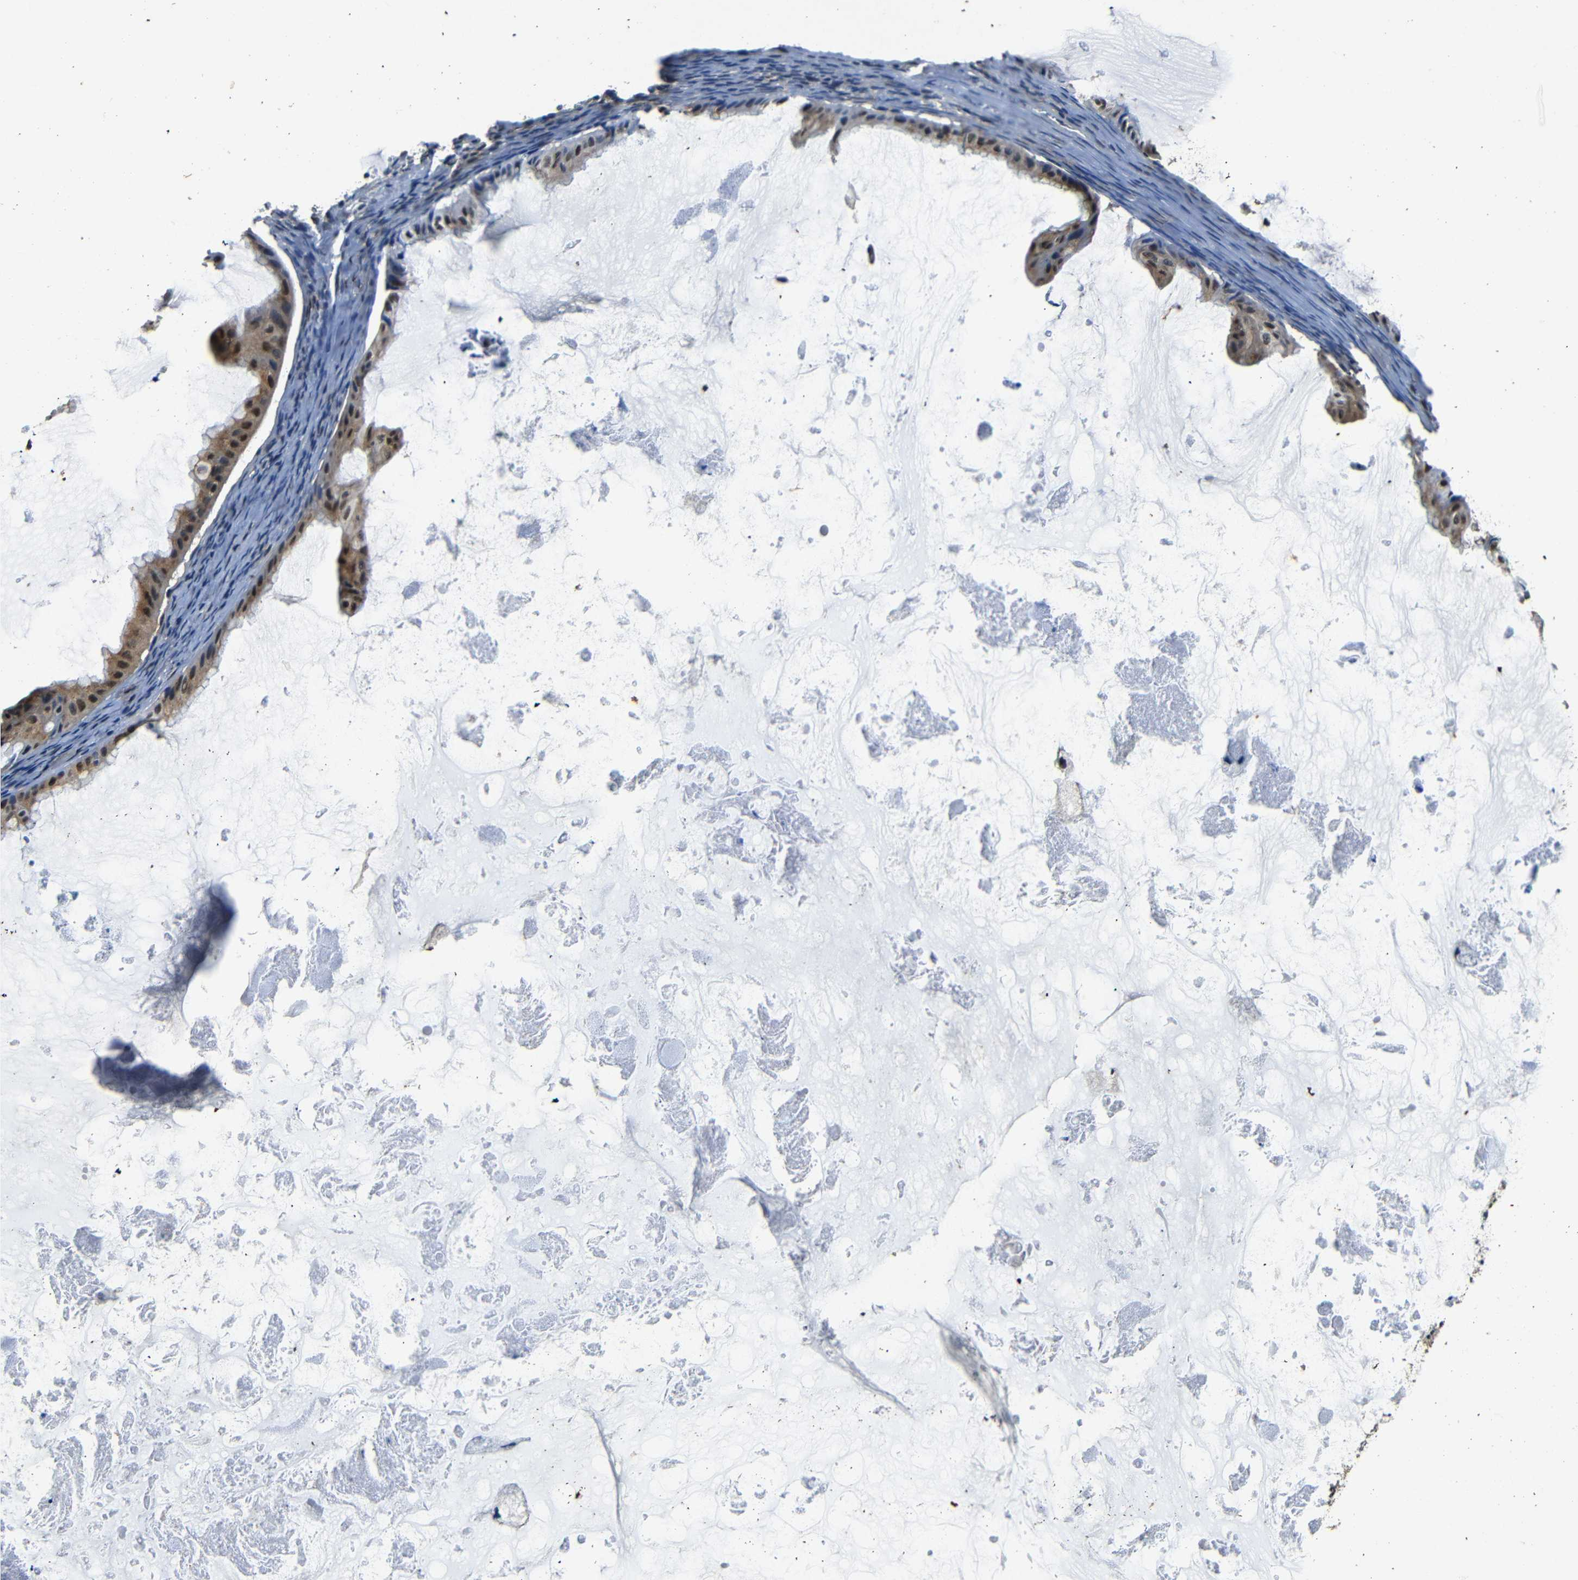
{"staining": {"intensity": "moderate", "quantity": ">75%", "location": "cytoplasmic/membranous,nuclear"}, "tissue": "ovarian cancer", "cell_type": "Tumor cells", "image_type": "cancer", "snomed": [{"axis": "morphology", "description": "Cystadenocarcinoma, mucinous, NOS"}, {"axis": "topography", "description": "Ovary"}], "caption": "Tumor cells show medium levels of moderate cytoplasmic/membranous and nuclear staining in about >75% of cells in ovarian cancer (mucinous cystadenocarcinoma).", "gene": "FOXD4", "patient": {"sex": "female", "age": 61}}